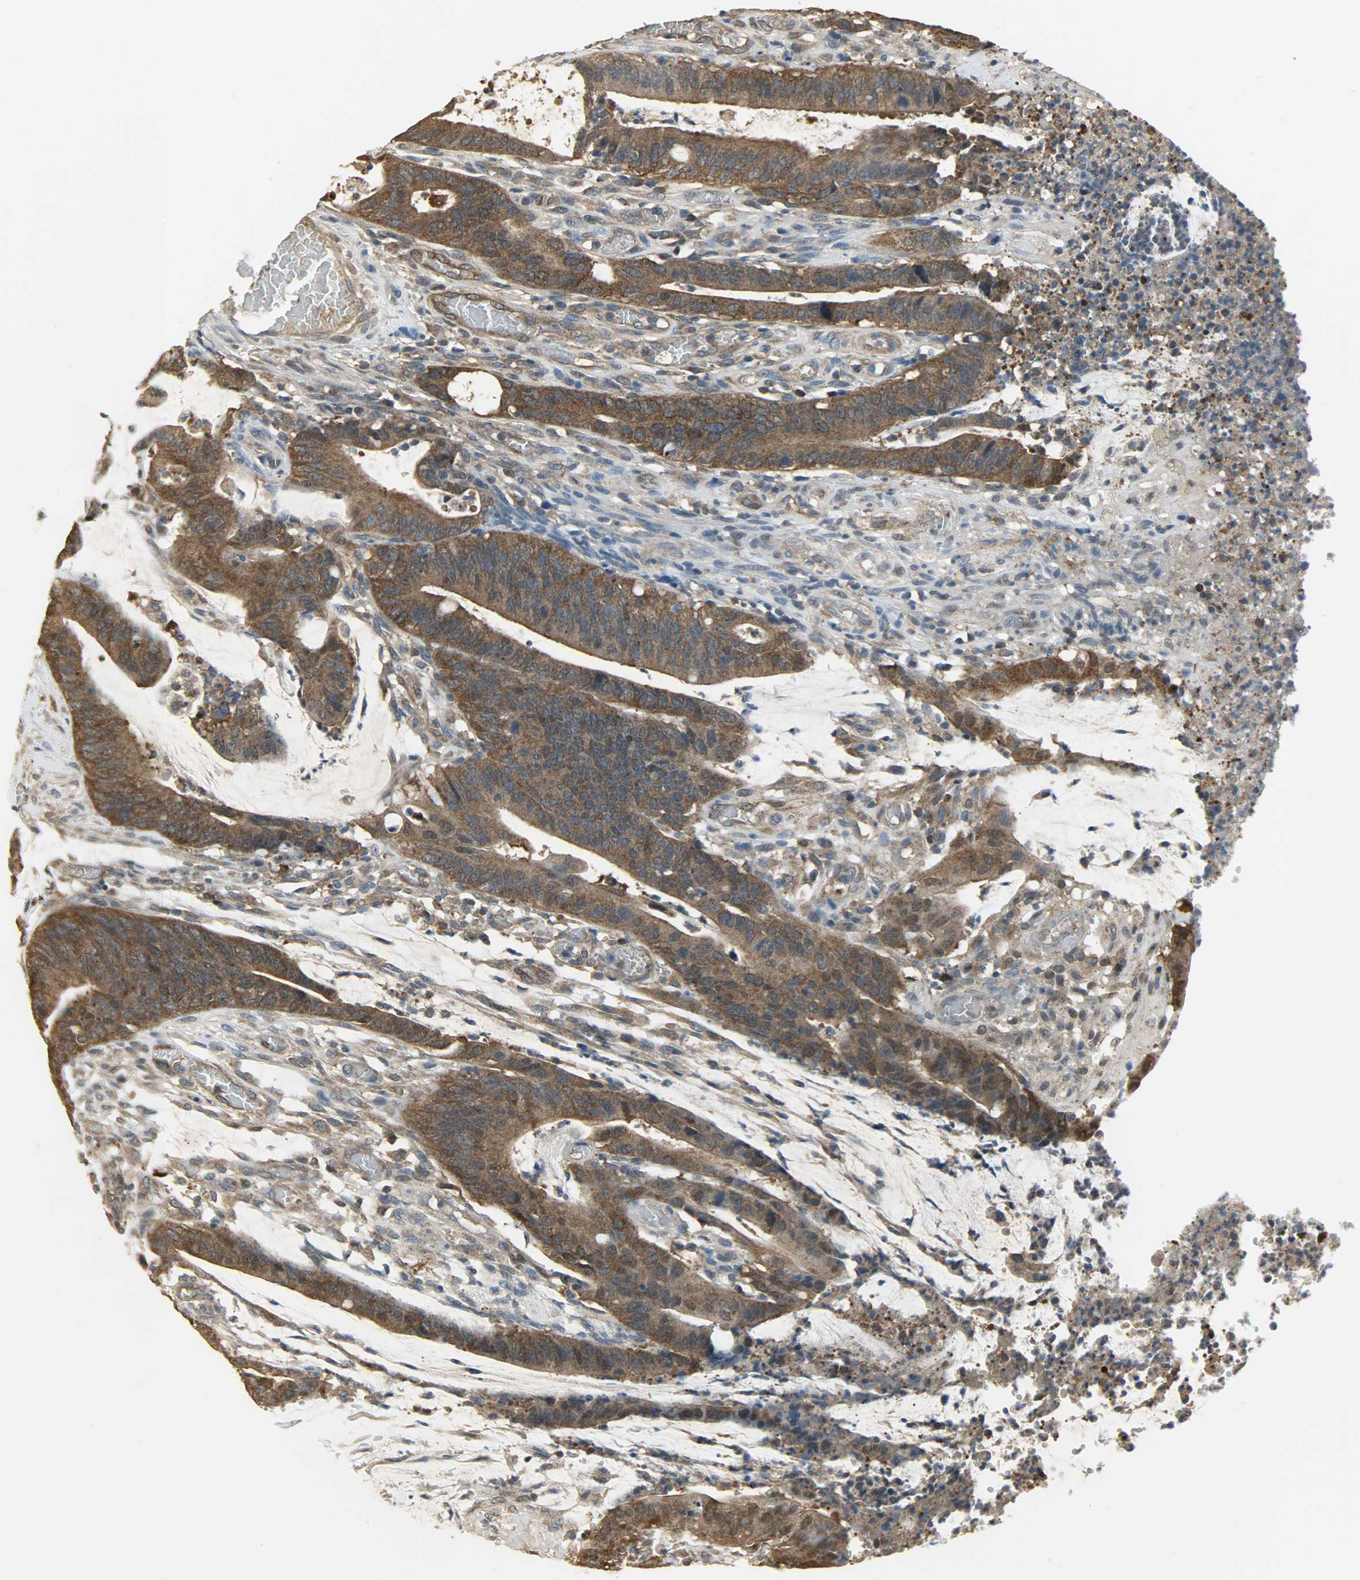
{"staining": {"intensity": "moderate", "quantity": ">75%", "location": "cytoplasmic/membranous"}, "tissue": "colorectal cancer", "cell_type": "Tumor cells", "image_type": "cancer", "snomed": [{"axis": "morphology", "description": "Adenocarcinoma, NOS"}, {"axis": "topography", "description": "Rectum"}], "caption": "Protein expression by immunohistochemistry (IHC) displays moderate cytoplasmic/membranous expression in about >75% of tumor cells in colorectal cancer (adenocarcinoma).", "gene": "LDHB", "patient": {"sex": "female", "age": 66}}